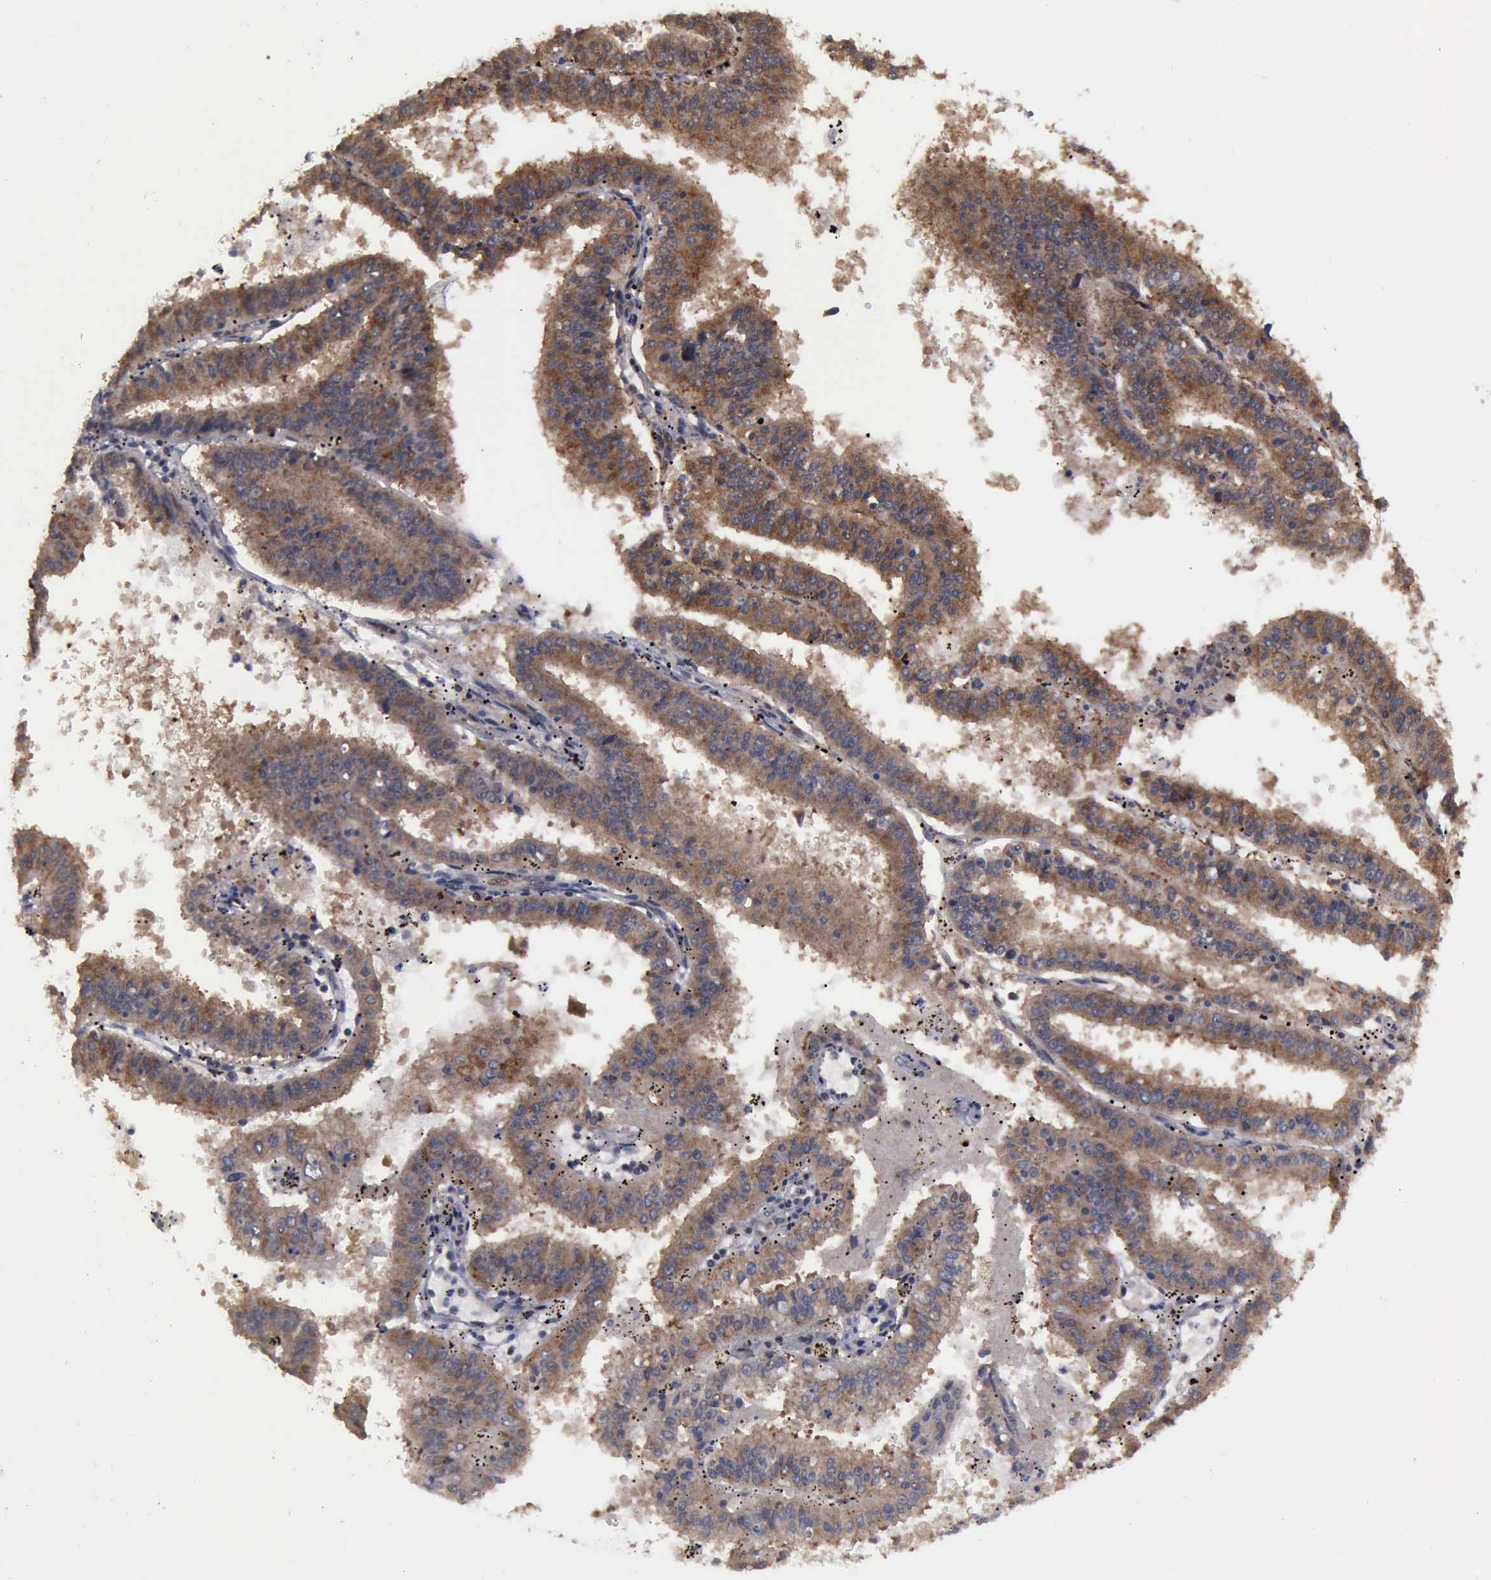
{"staining": {"intensity": "weak", "quantity": ">75%", "location": "cytoplasmic/membranous"}, "tissue": "endometrial cancer", "cell_type": "Tumor cells", "image_type": "cancer", "snomed": [{"axis": "morphology", "description": "Adenocarcinoma, NOS"}, {"axis": "topography", "description": "Endometrium"}], "caption": "Endometrial cancer stained for a protein (brown) reveals weak cytoplasmic/membranous positive staining in approximately >75% of tumor cells.", "gene": "RTCB", "patient": {"sex": "female", "age": 66}}